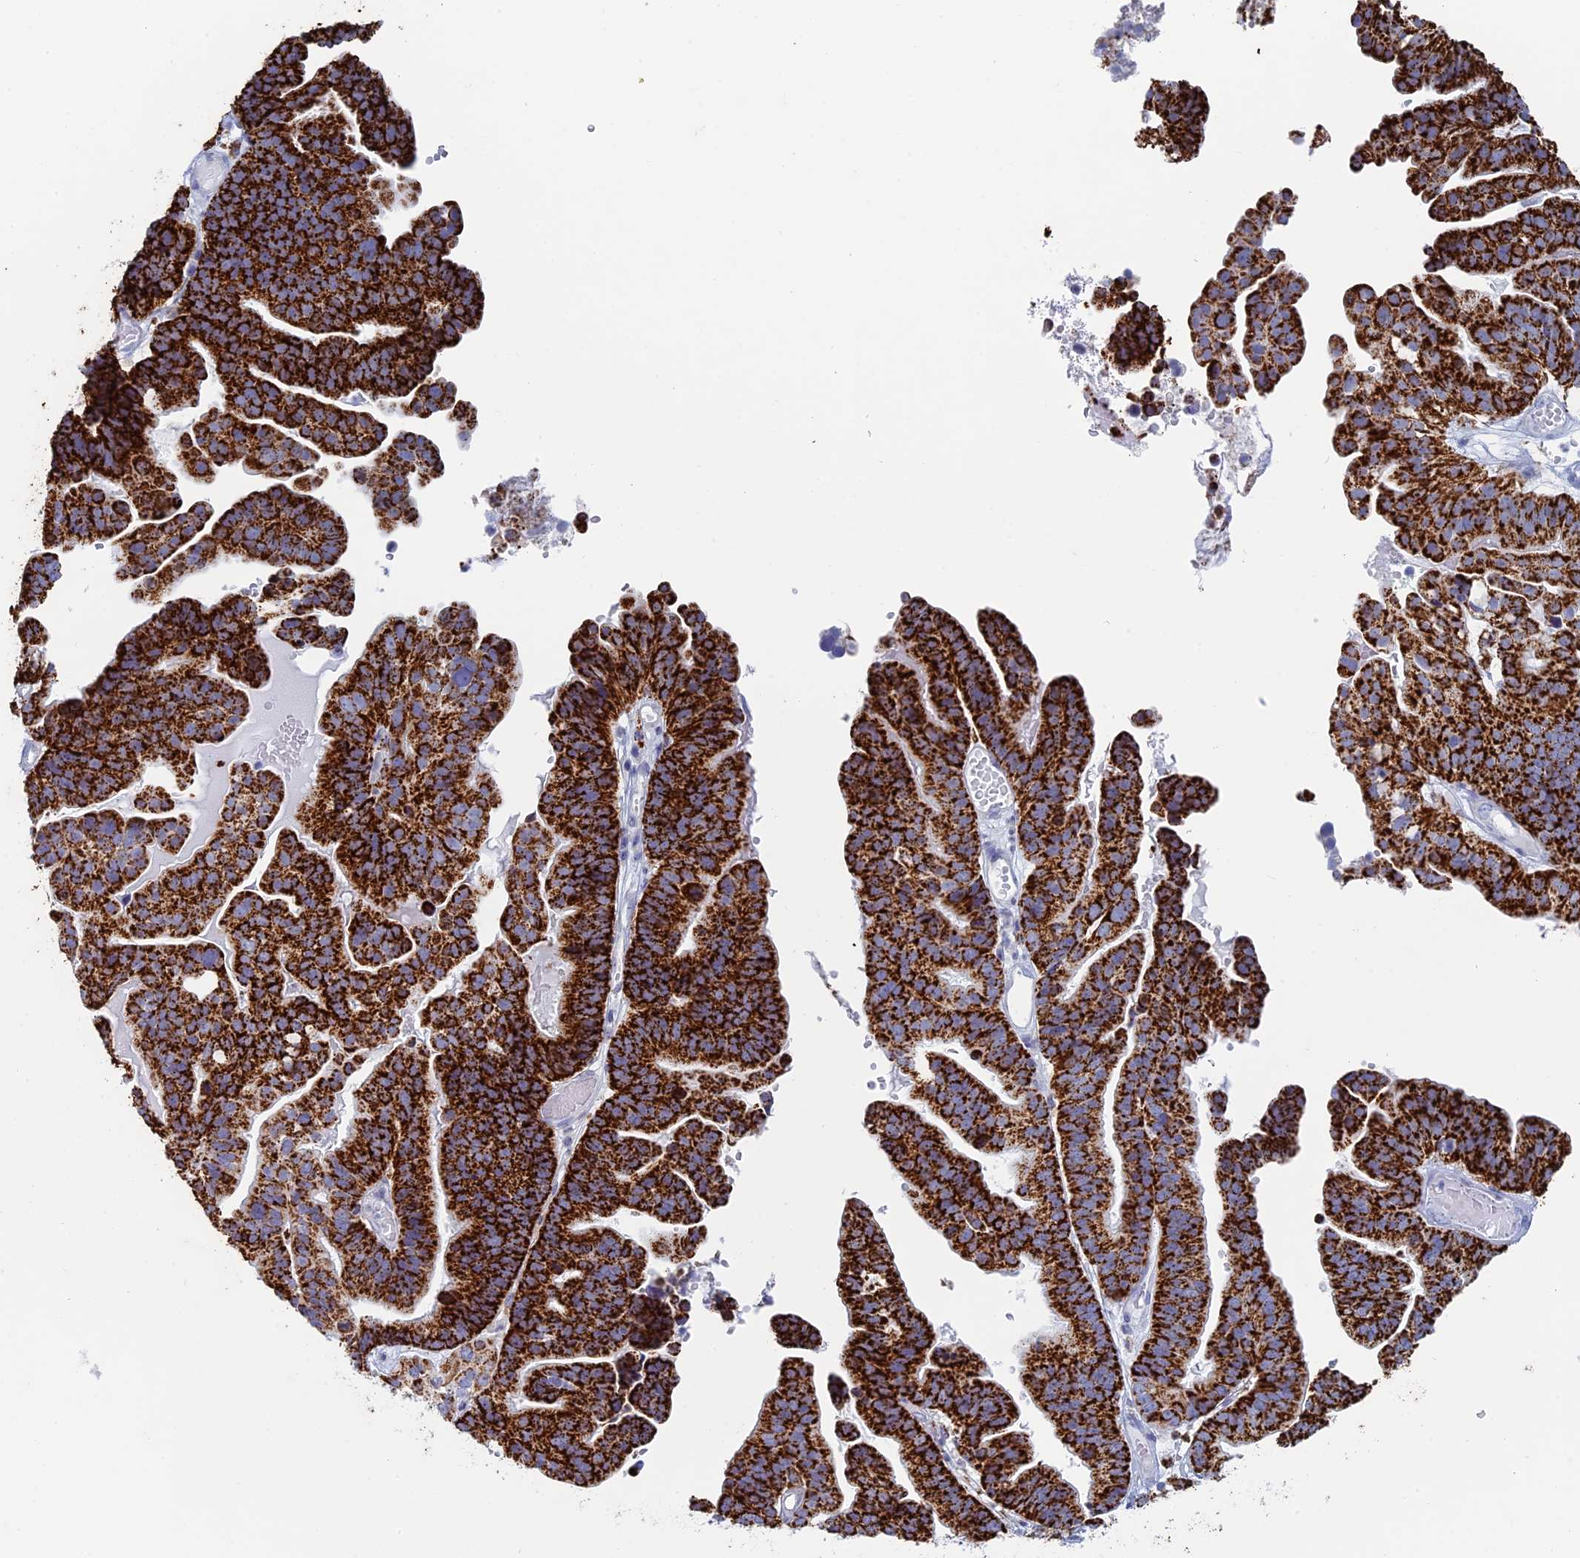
{"staining": {"intensity": "strong", "quantity": "25%-75%", "location": "cytoplasmic/membranous"}, "tissue": "ovarian cancer", "cell_type": "Tumor cells", "image_type": "cancer", "snomed": [{"axis": "morphology", "description": "Cystadenocarcinoma, serous, NOS"}, {"axis": "topography", "description": "Ovary"}], "caption": "A high-resolution micrograph shows immunohistochemistry (IHC) staining of ovarian cancer (serous cystadenocarcinoma), which demonstrates strong cytoplasmic/membranous positivity in approximately 25%-75% of tumor cells.", "gene": "ALMS1", "patient": {"sex": "female", "age": 56}}